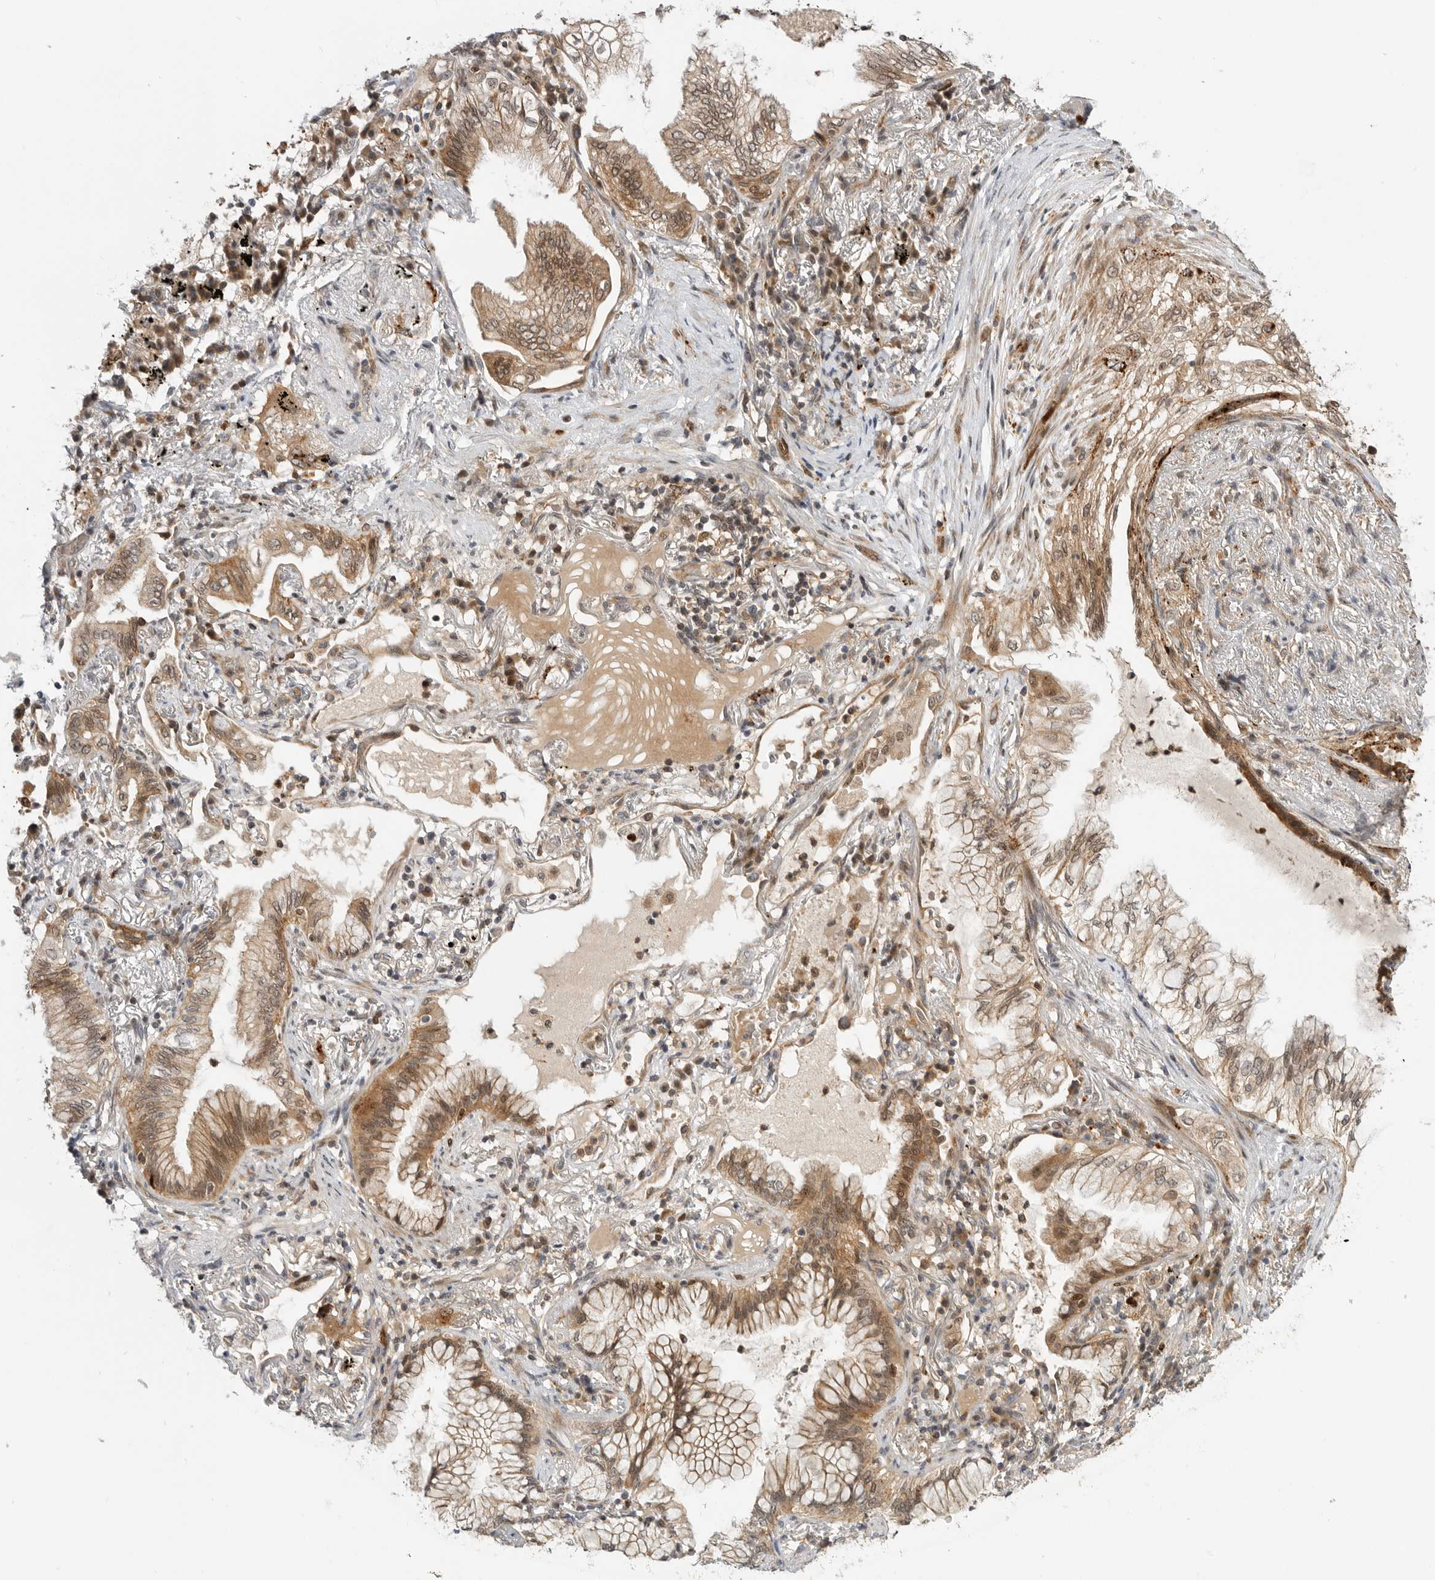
{"staining": {"intensity": "moderate", "quantity": ">75%", "location": "cytoplasmic/membranous,nuclear"}, "tissue": "lung cancer", "cell_type": "Tumor cells", "image_type": "cancer", "snomed": [{"axis": "morphology", "description": "Adenocarcinoma, NOS"}, {"axis": "topography", "description": "Lung"}], "caption": "Immunohistochemistry photomicrograph of human lung adenocarcinoma stained for a protein (brown), which exhibits medium levels of moderate cytoplasmic/membranous and nuclear staining in approximately >75% of tumor cells.", "gene": "CSNK1G3", "patient": {"sex": "female", "age": 70}}